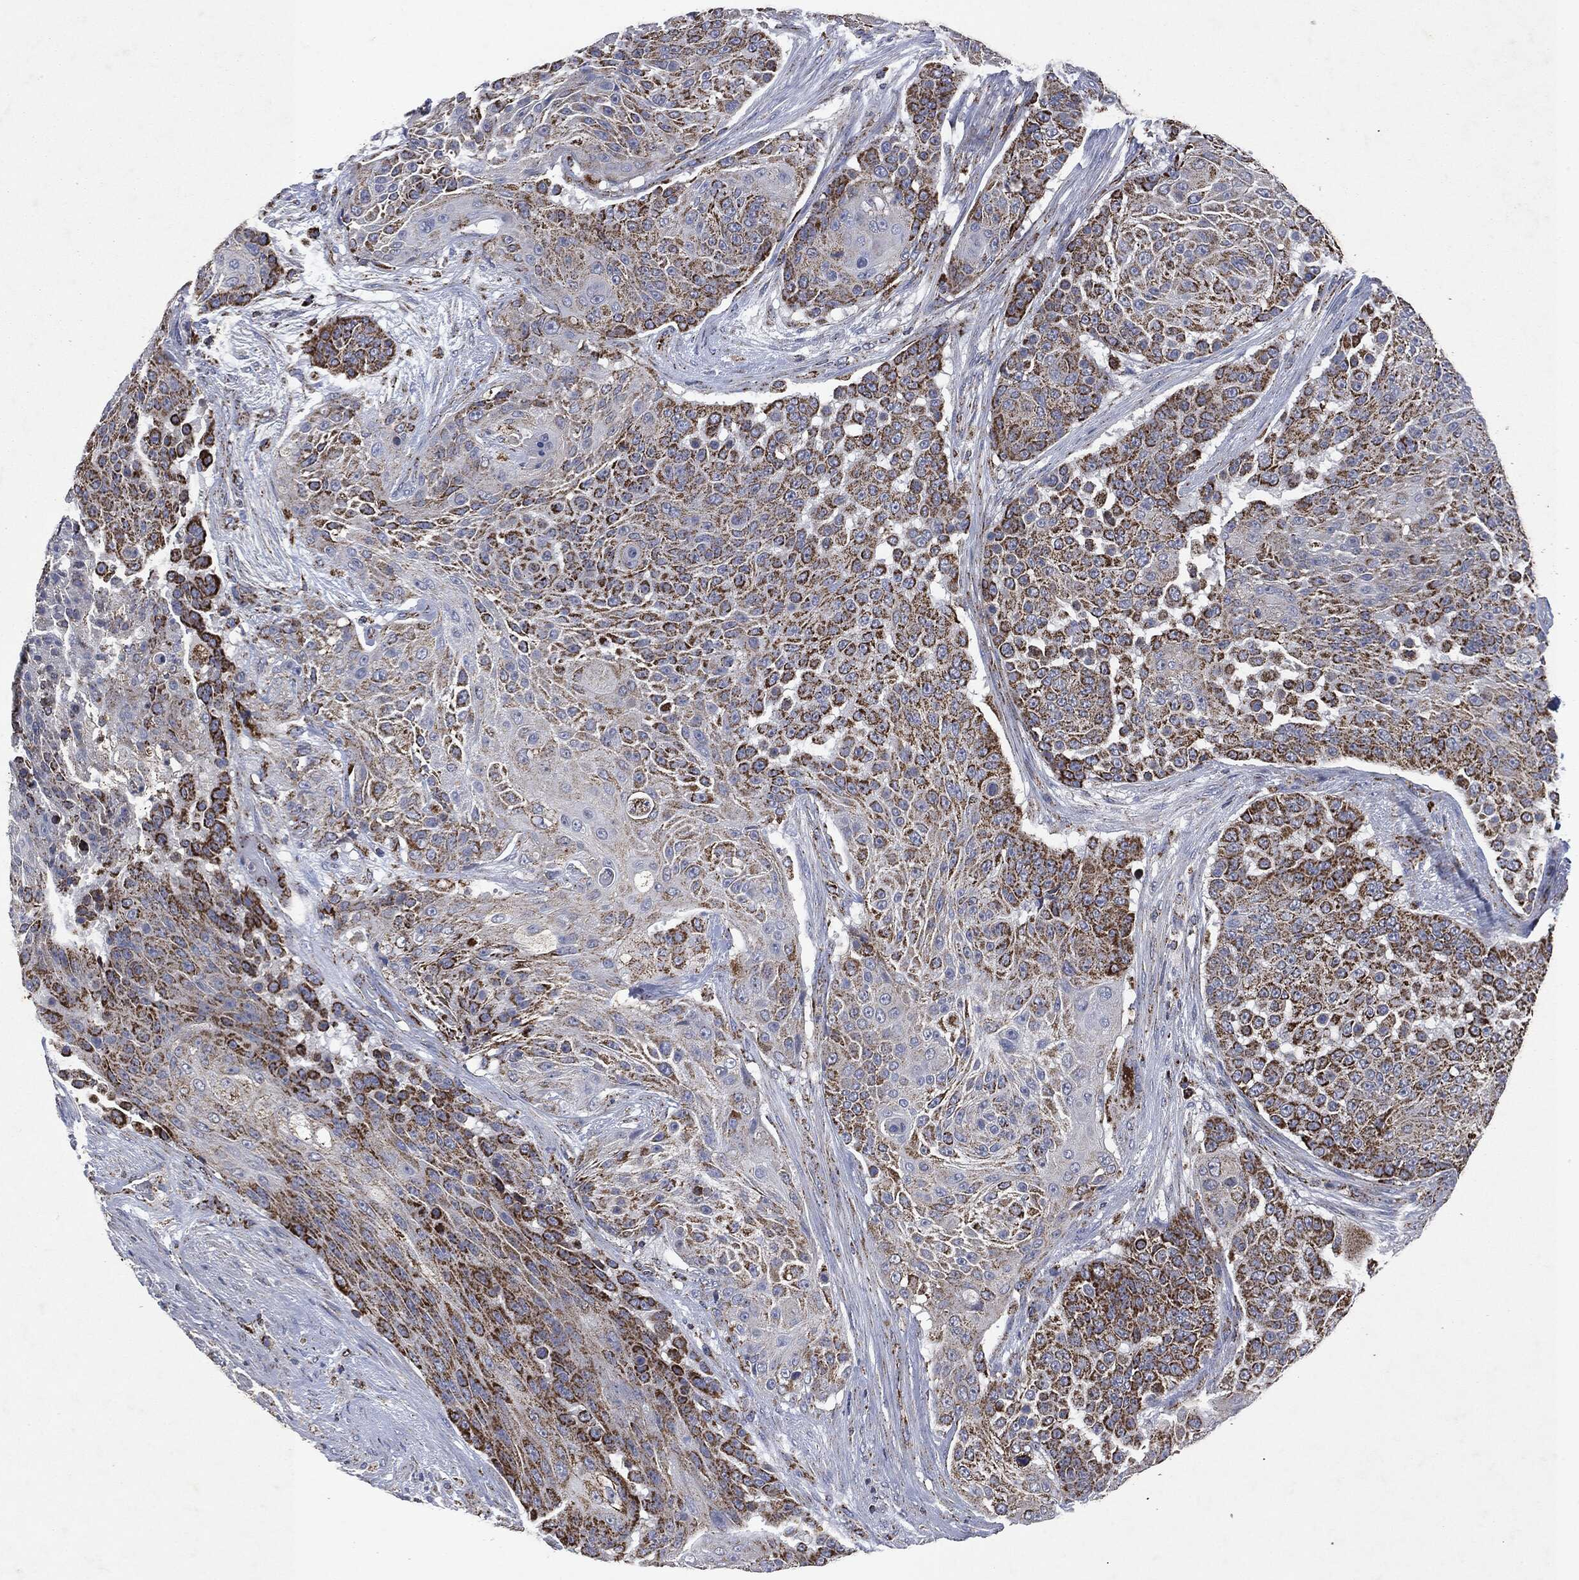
{"staining": {"intensity": "strong", "quantity": ">75%", "location": "cytoplasmic/membranous"}, "tissue": "urothelial cancer", "cell_type": "Tumor cells", "image_type": "cancer", "snomed": [{"axis": "morphology", "description": "Urothelial carcinoma, High grade"}, {"axis": "topography", "description": "Urinary bladder"}], "caption": "Immunohistochemistry photomicrograph of urothelial carcinoma (high-grade) stained for a protein (brown), which displays high levels of strong cytoplasmic/membranous staining in approximately >75% of tumor cells.", "gene": "RYK", "patient": {"sex": "female", "age": 63}}